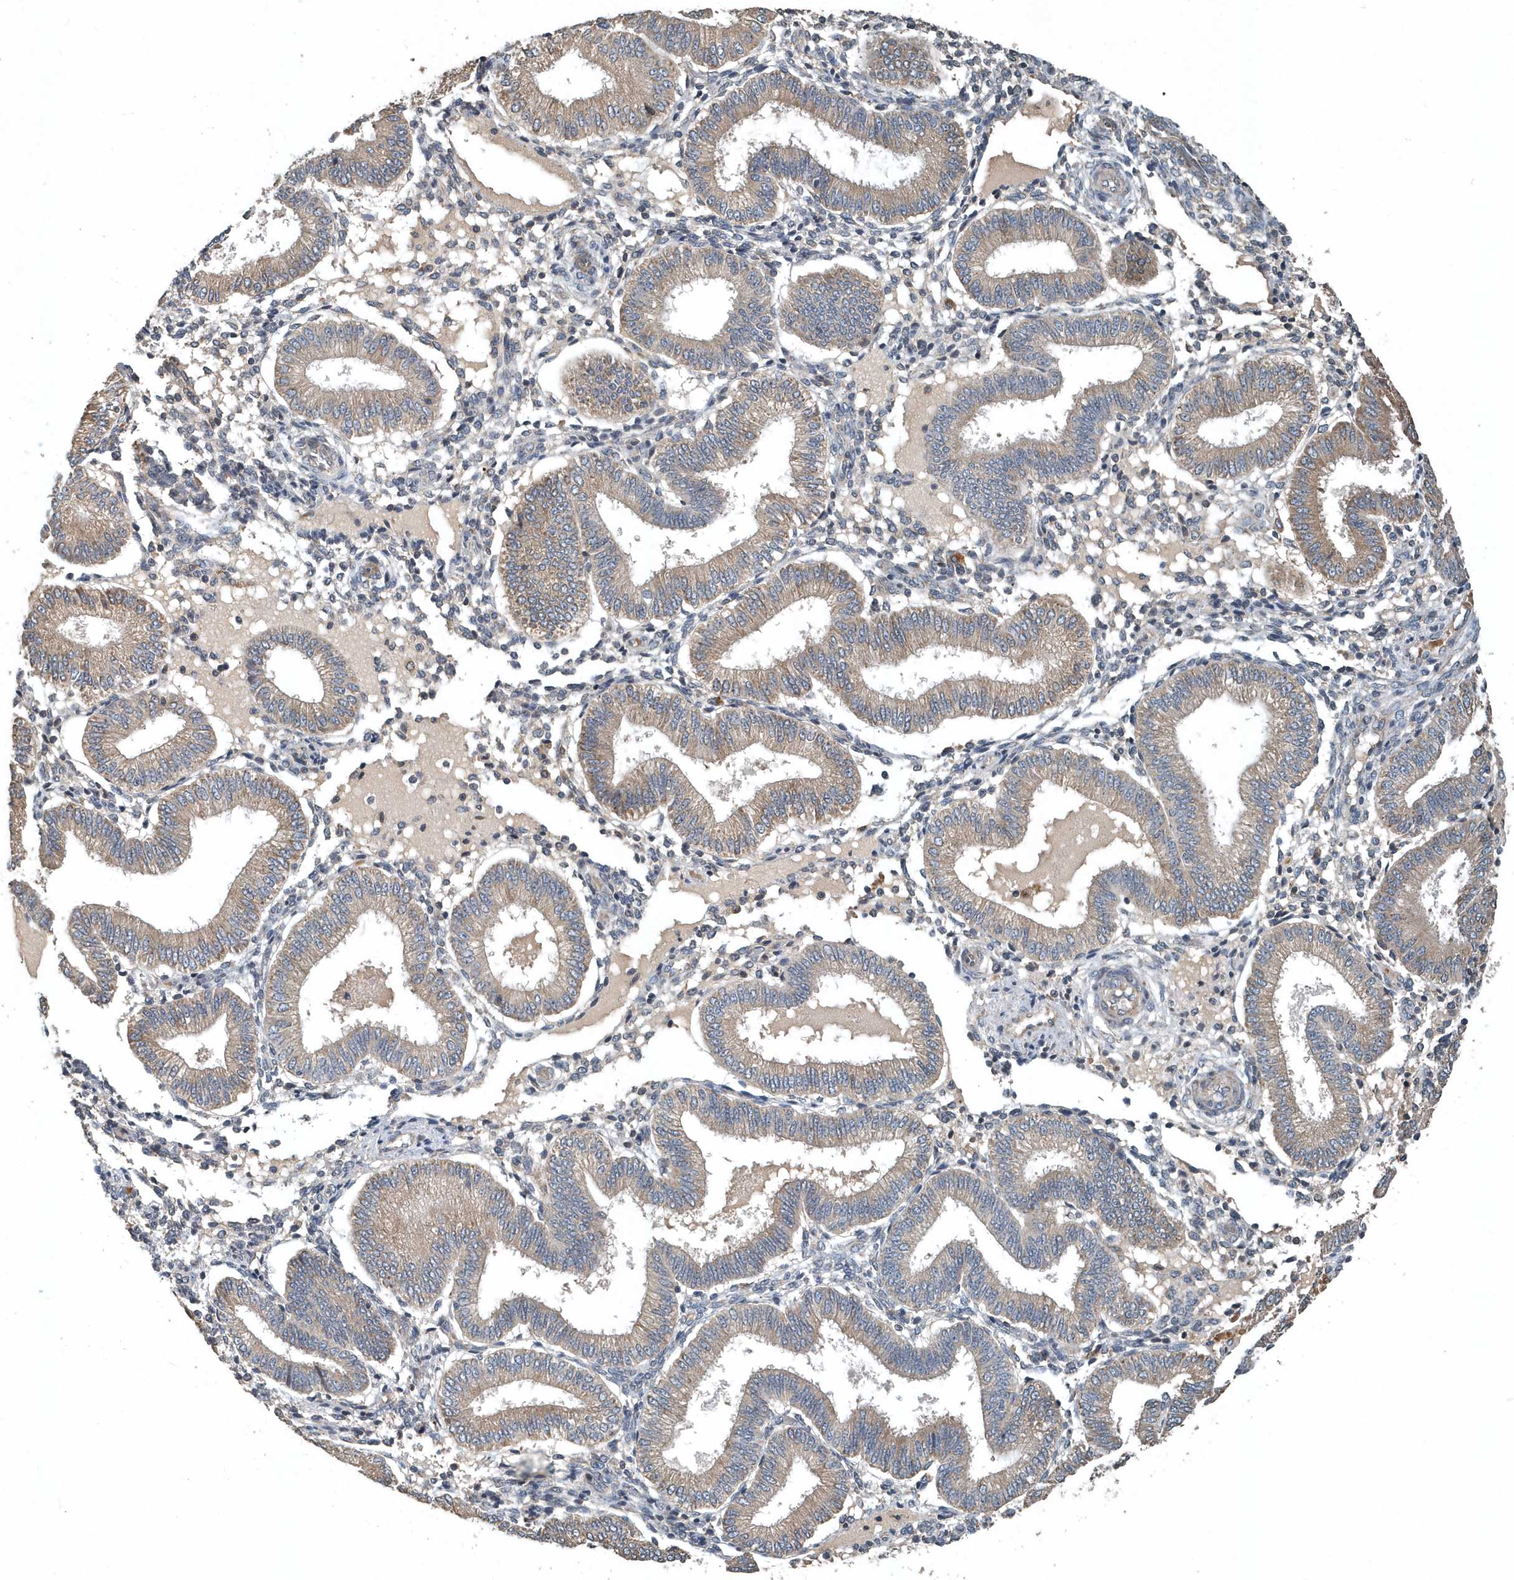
{"staining": {"intensity": "weak", "quantity": "25%-75%", "location": "cytoplasmic/membranous"}, "tissue": "endometrium", "cell_type": "Cells in endometrial stroma", "image_type": "normal", "snomed": [{"axis": "morphology", "description": "Normal tissue, NOS"}, {"axis": "topography", "description": "Endometrium"}], "caption": "Immunohistochemistry histopathology image of normal human endometrium stained for a protein (brown), which exhibits low levels of weak cytoplasmic/membranous expression in approximately 25%-75% of cells in endometrial stroma.", "gene": "SCFD2", "patient": {"sex": "female", "age": 39}}